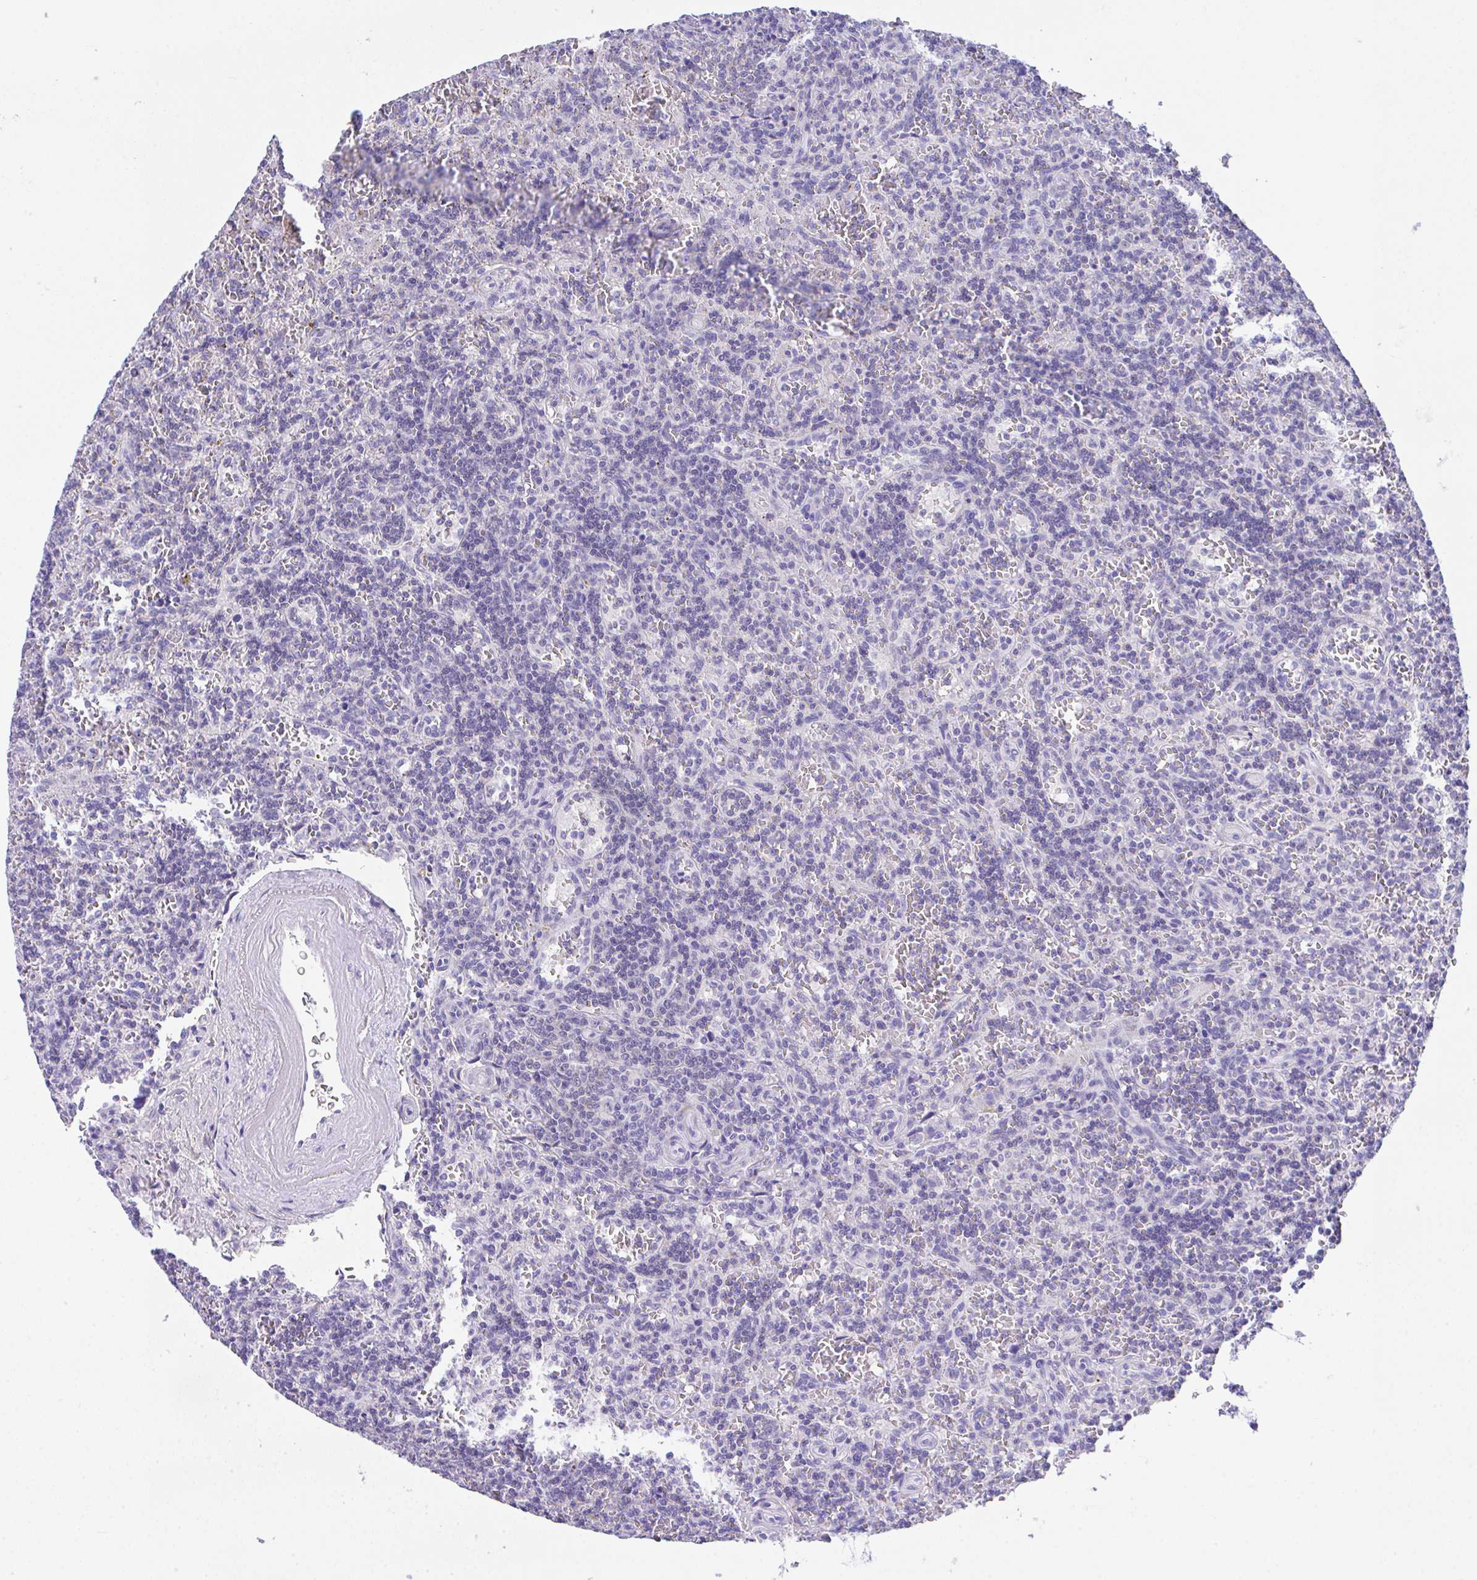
{"staining": {"intensity": "negative", "quantity": "none", "location": "none"}, "tissue": "lymphoma", "cell_type": "Tumor cells", "image_type": "cancer", "snomed": [{"axis": "morphology", "description": "Malignant lymphoma, non-Hodgkin's type, Low grade"}, {"axis": "topography", "description": "Spleen"}], "caption": "IHC micrograph of neoplastic tissue: human low-grade malignant lymphoma, non-Hodgkin's type stained with DAB (3,3'-diaminobenzidine) exhibits no significant protein staining in tumor cells.", "gene": "HOXB4", "patient": {"sex": "male", "age": 73}}